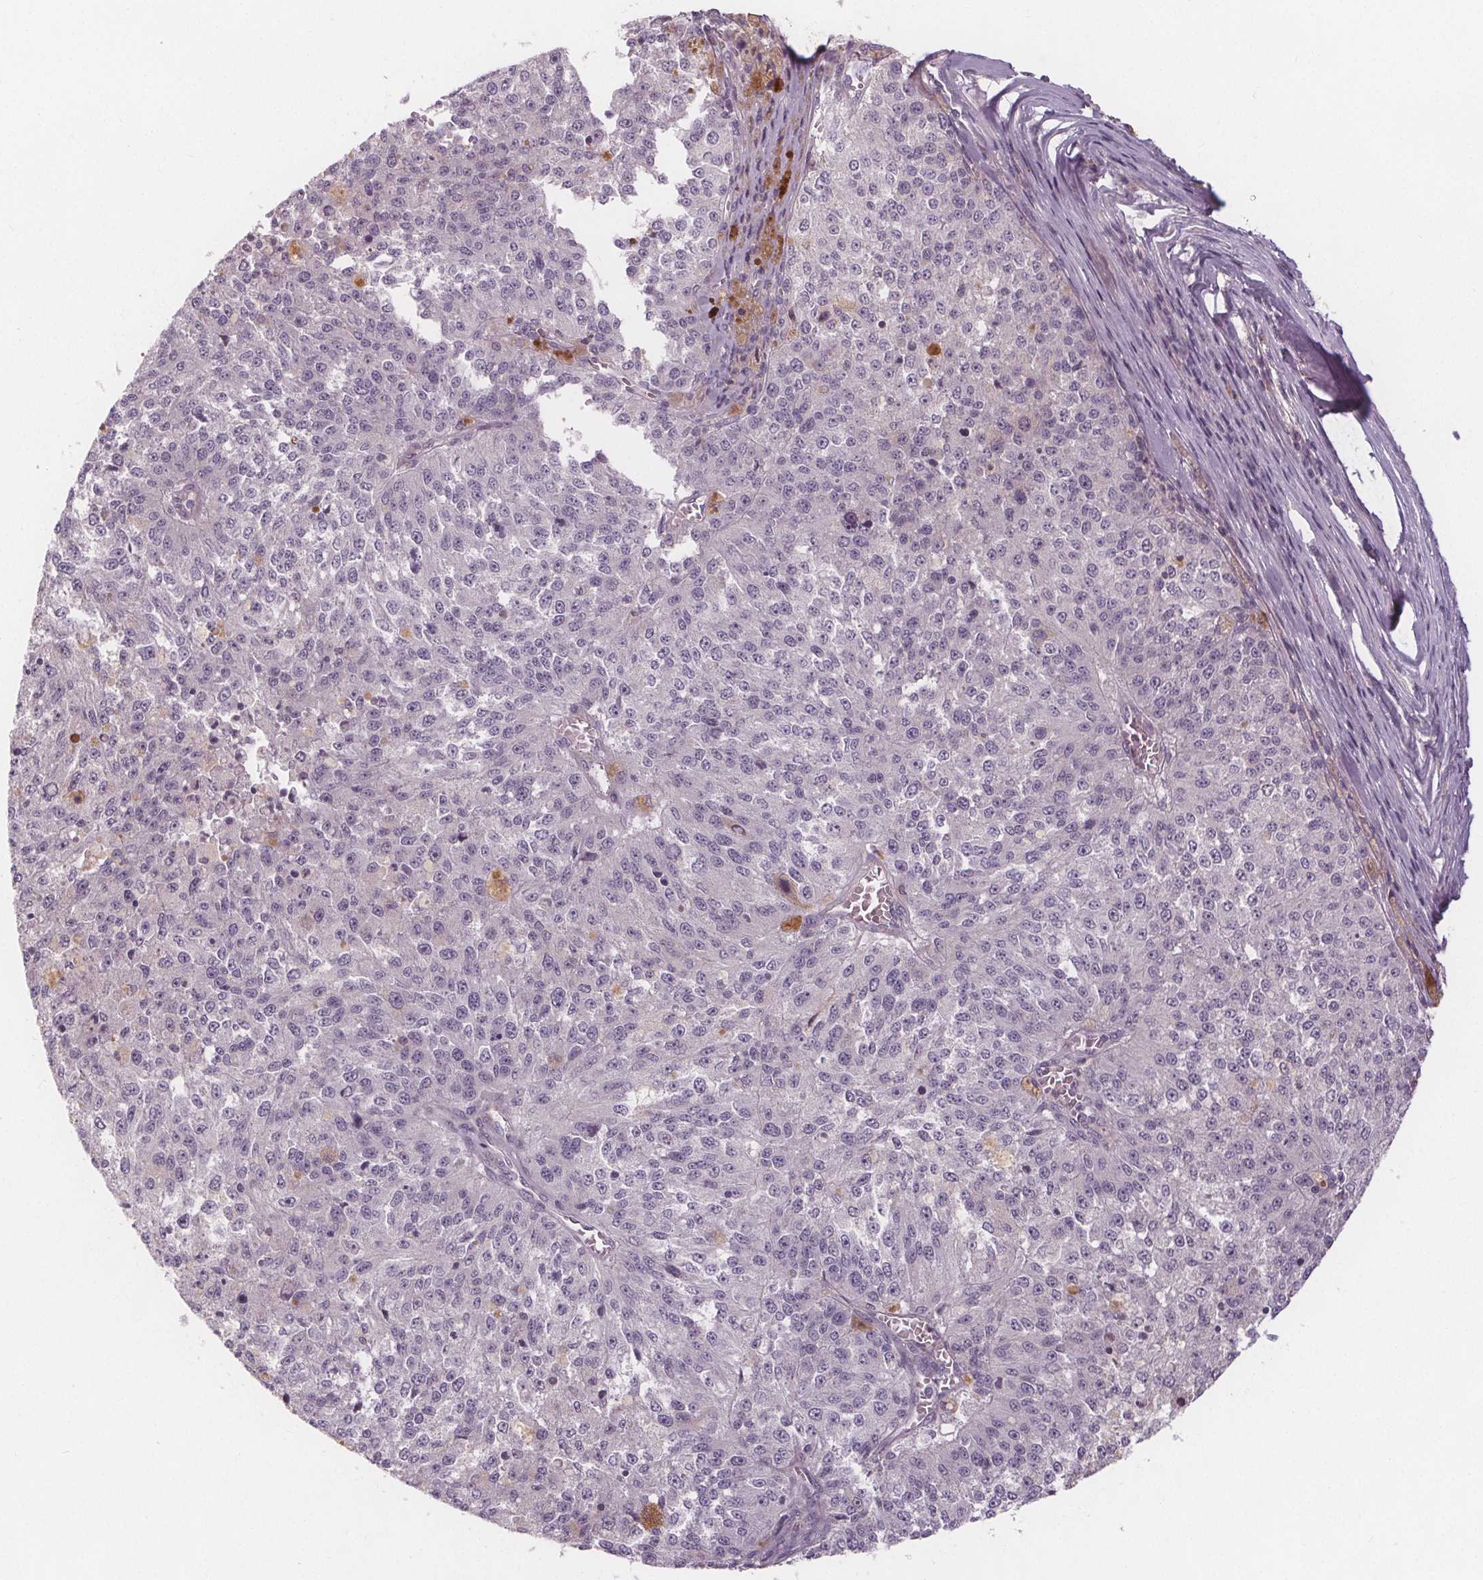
{"staining": {"intensity": "negative", "quantity": "none", "location": "none"}, "tissue": "melanoma", "cell_type": "Tumor cells", "image_type": "cancer", "snomed": [{"axis": "morphology", "description": "Malignant melanoma, Metastatic site"}, {"axis": "topography", "description": "Lymph node"}], "caption": "Protein analysis of malignant melanoma (metastatic site) demonstrates no significant positivity in tumor cells.", "gene": "VNN1", "patient": {"sex": "female", "age": 64}}